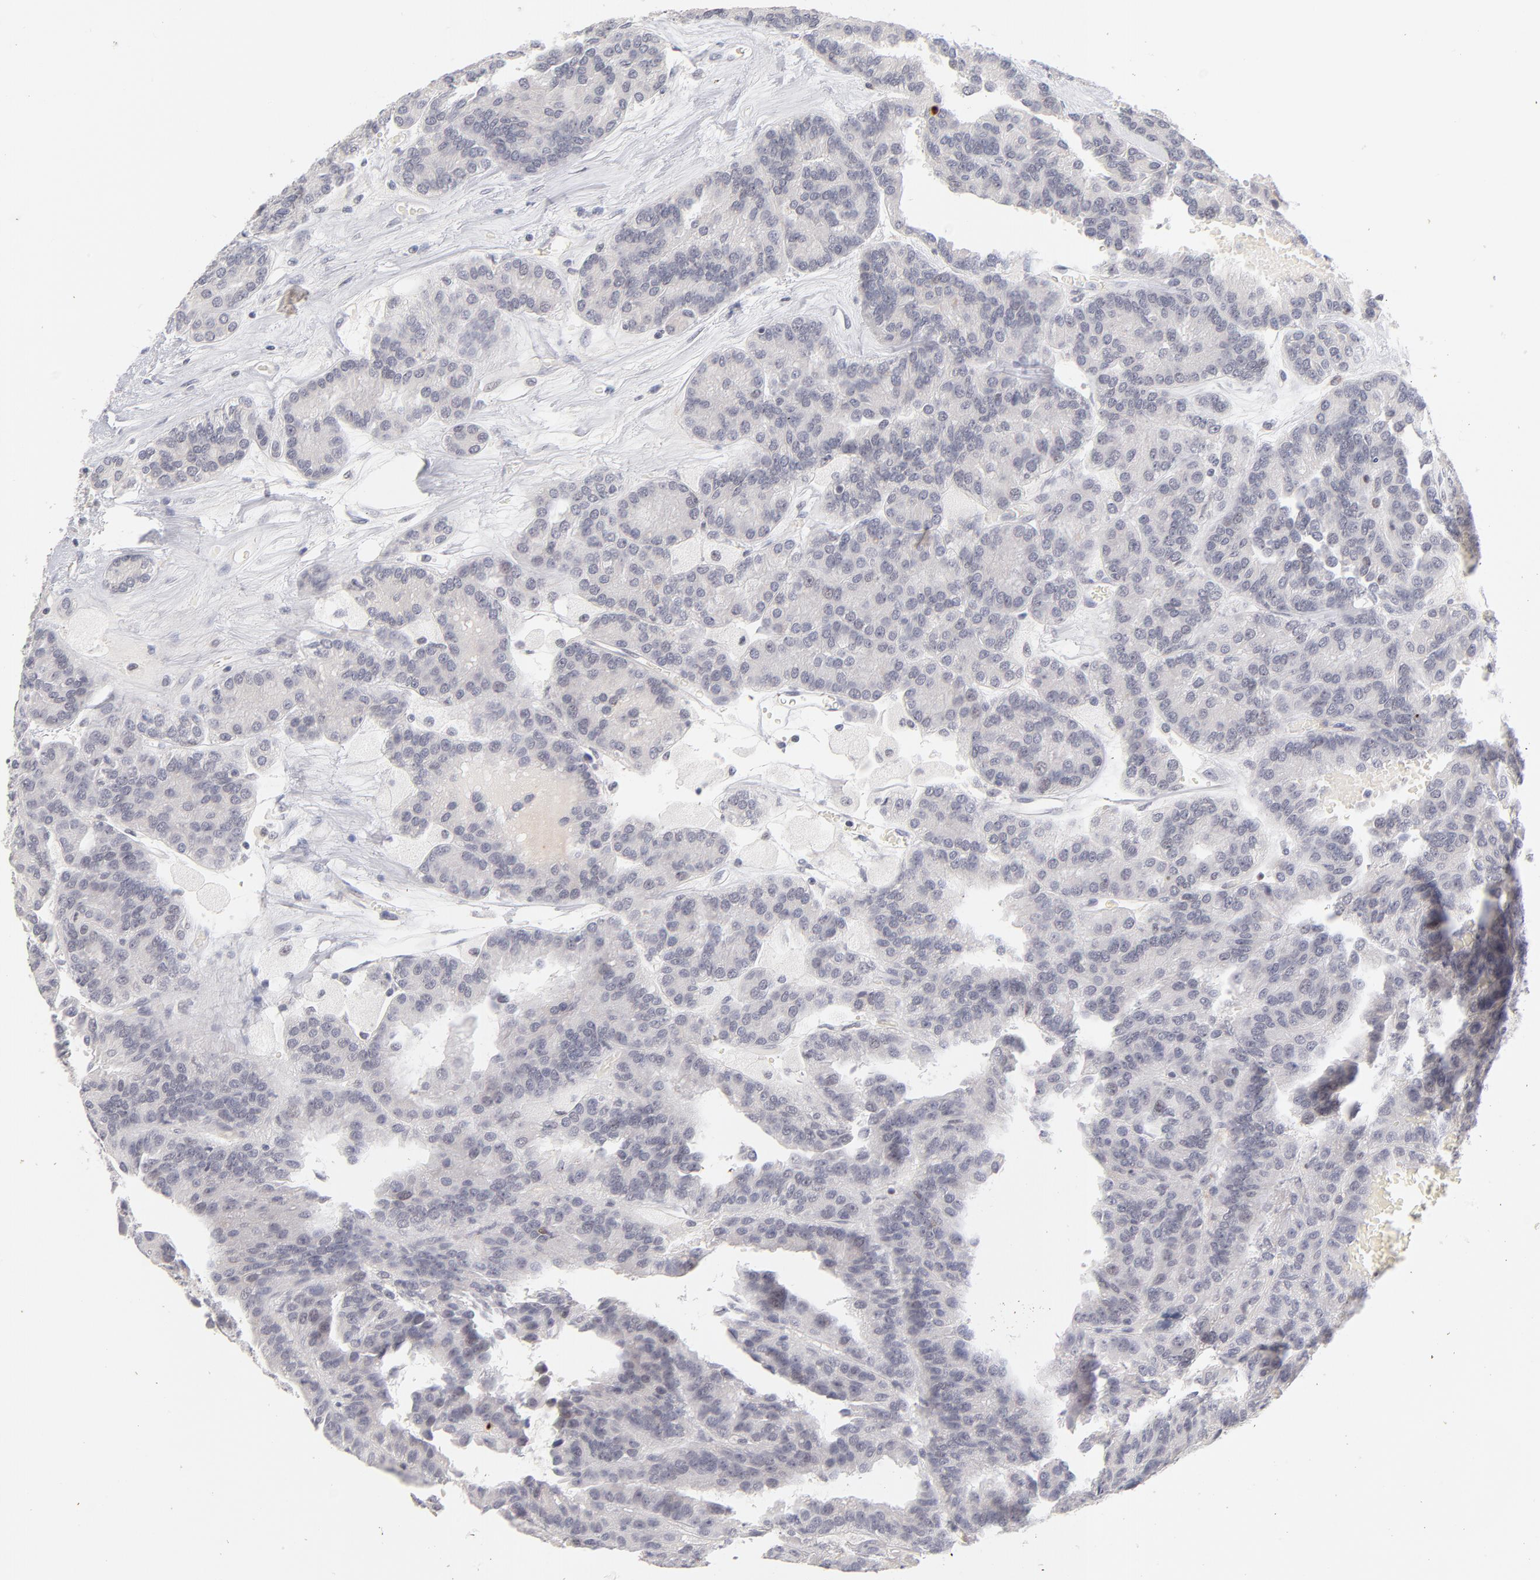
{"staining": {"intensity": "negative", "quantity": "none", "location": "none"}, "tissue": "renal cancer", "cell_type": "Tumor cells", "image_type": "cancer", "snomed": [{"axis": "morphology", "description": "Adenocarcinoma, NOS"}, {"axis": "topography", "description": "Kidney"}], "caption": "Tumor cells show no significant expression in renal adenocarcinoma.", "gene": "PARP1", "patient": {"sex": "male", "age": 46}}